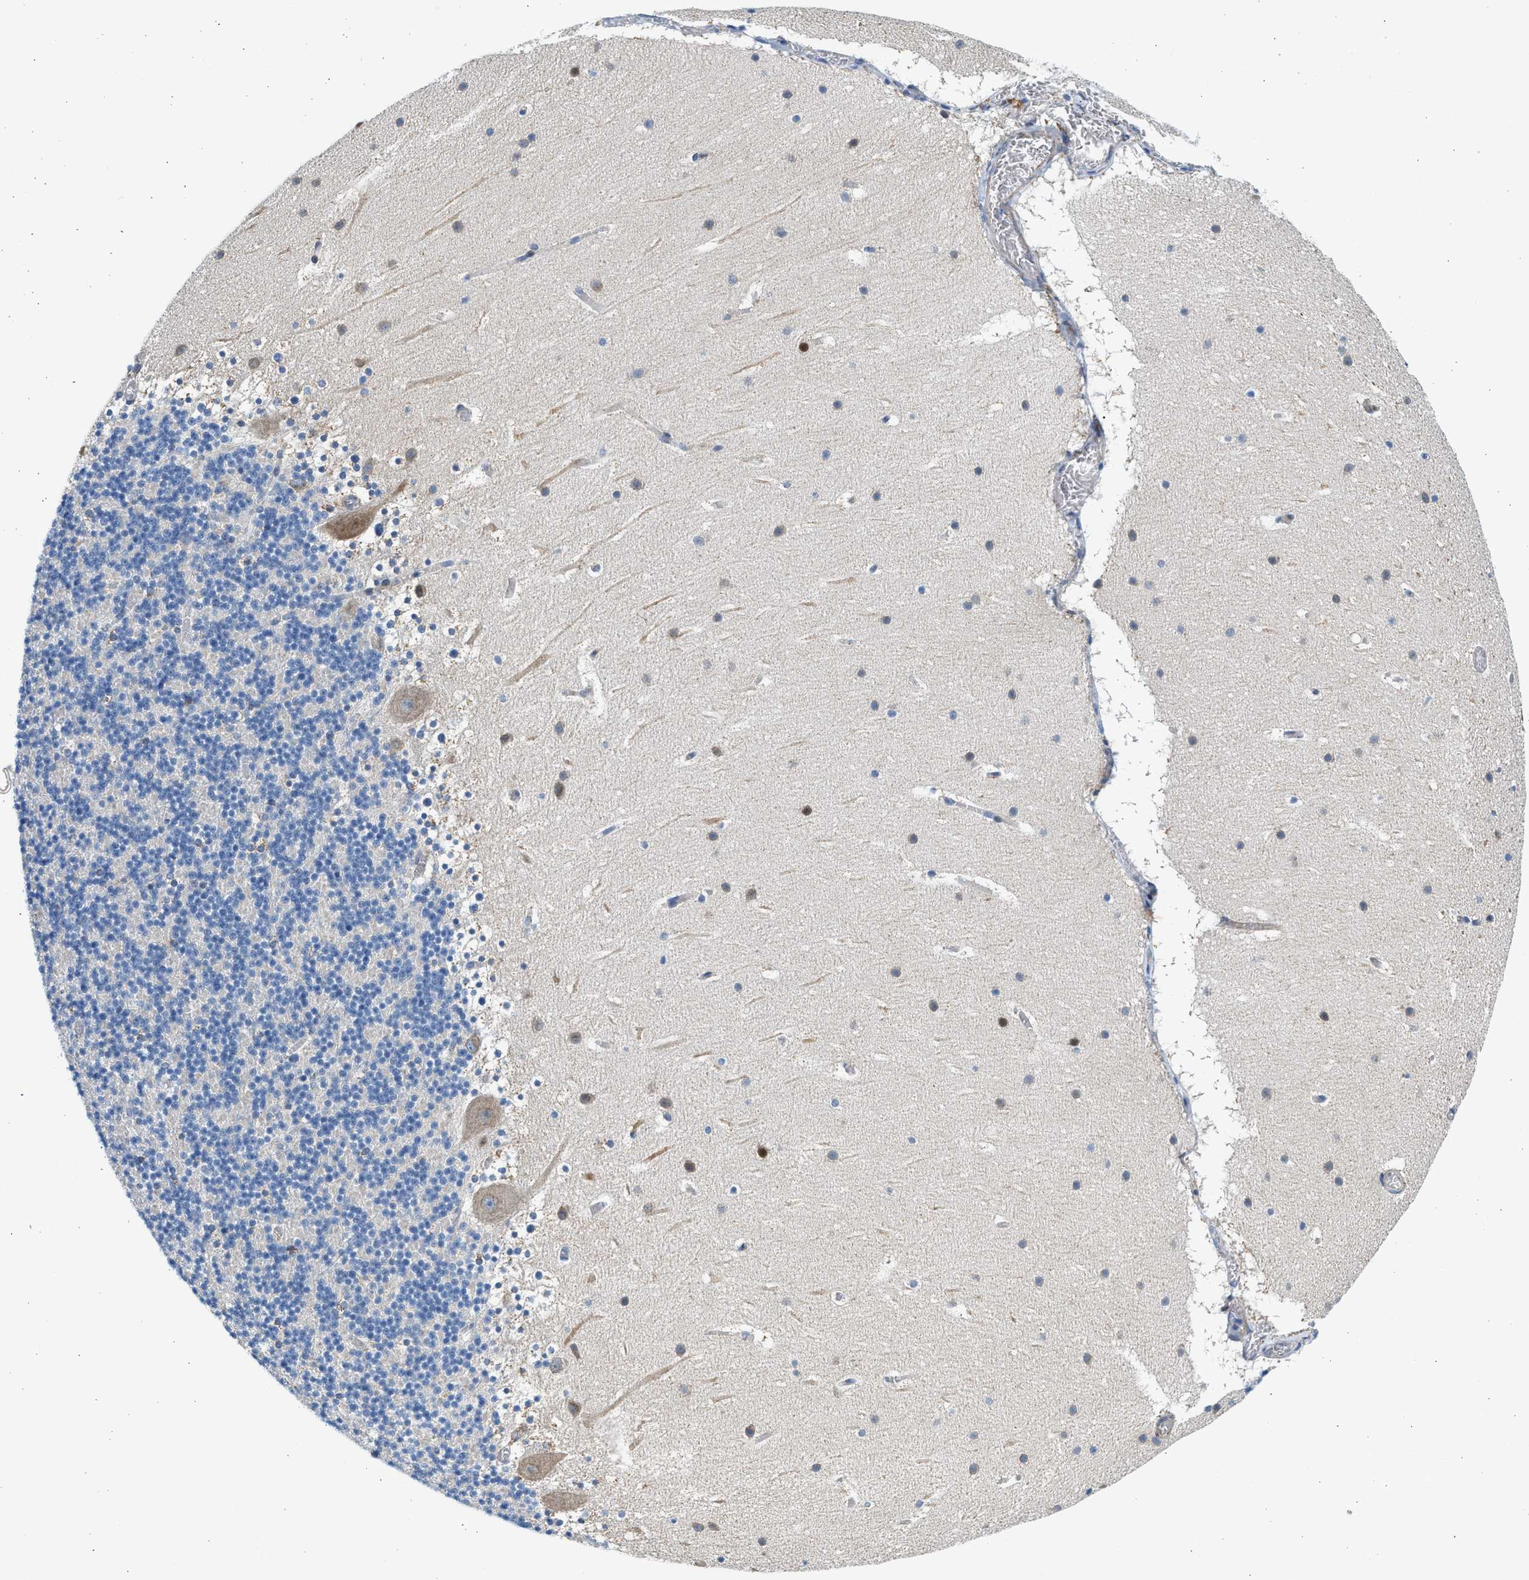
{"staining": {"intensity": "weak", "quantity": "<25%", "location": "cytoplasmic/membranous"}, "tissue": "cerebellum", "cell_type": "Cells in granular layer", "image_type": "normal", "snomed": [{"axis": "morphology", "description": "Normal tissue, NOS"}, {"axis": "topography", "description": "Cerebellum"}], "caption": "Cells in granular layer show no significant protein staining in normal cerebellum. The staining was performed using DAB to visualize the protein expression in brown, while the nuclei were stained in blue with hematoxylin (Magnification: 20x).", "gene": "CNTN6", "patient": {"sex": "male", "age": 45}}